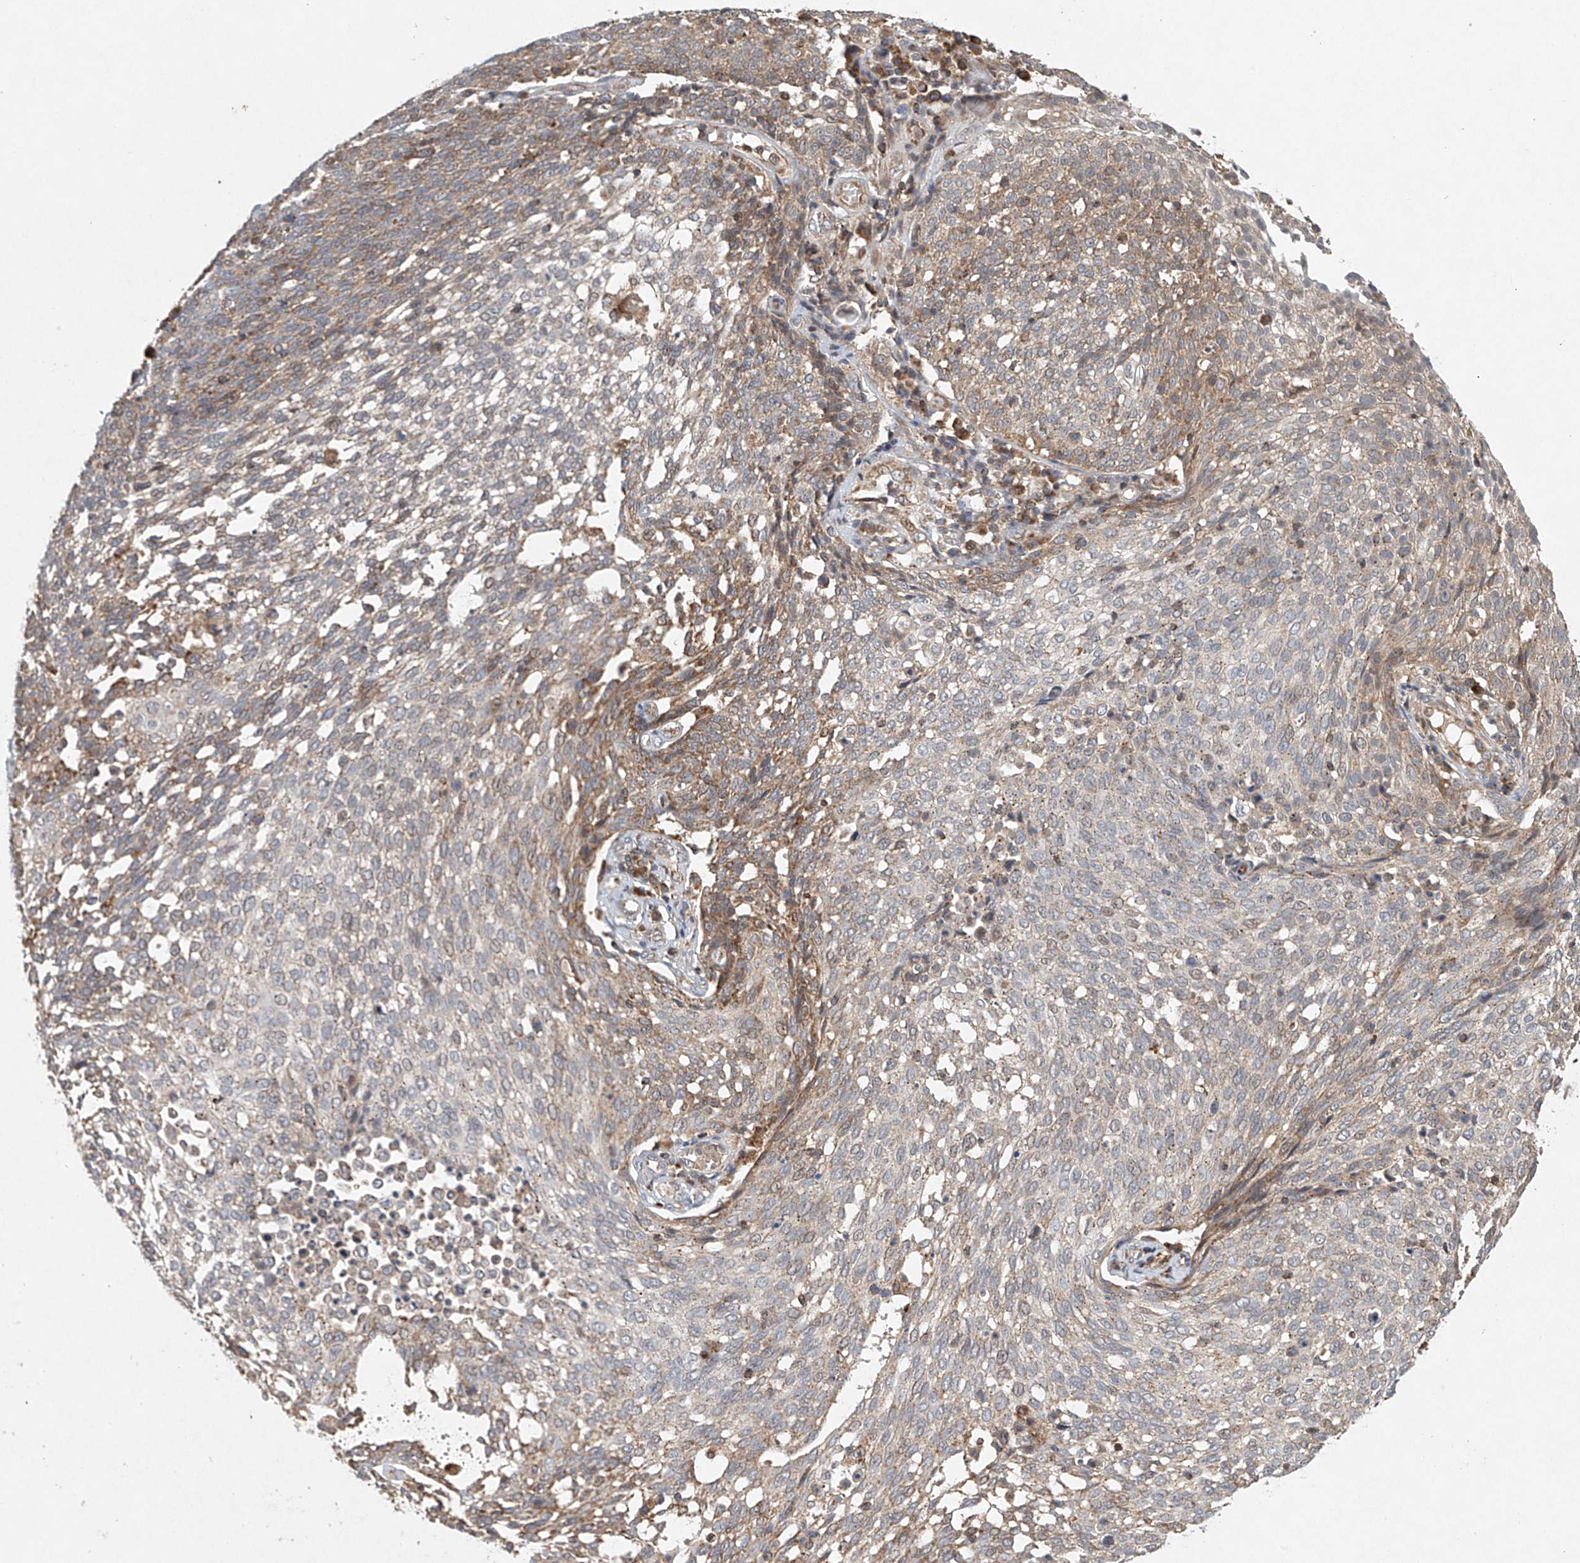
{"staining": {"intensity": "moderate", "quantity": "25%-75%", "location": "cytoplasmic/membranous"}, "tissue": "cervical cancer", "cell_type": "Tumor cells", "image_type": "cancer", "snomed": [{"axis": "morphology", "description": "Squamous cell carcinoma, NOS"}, {"axis": "topography", "description": "Cervix"}], "caption": "Squamous cell carcinoma (cervical) stained with a brown dye shows moderate cytoplasmic/membranous positive positivity in about 25%-75% of tumor cells.", "gene": "DCAF11", "patient": {"sex": "female", "age": 34}}